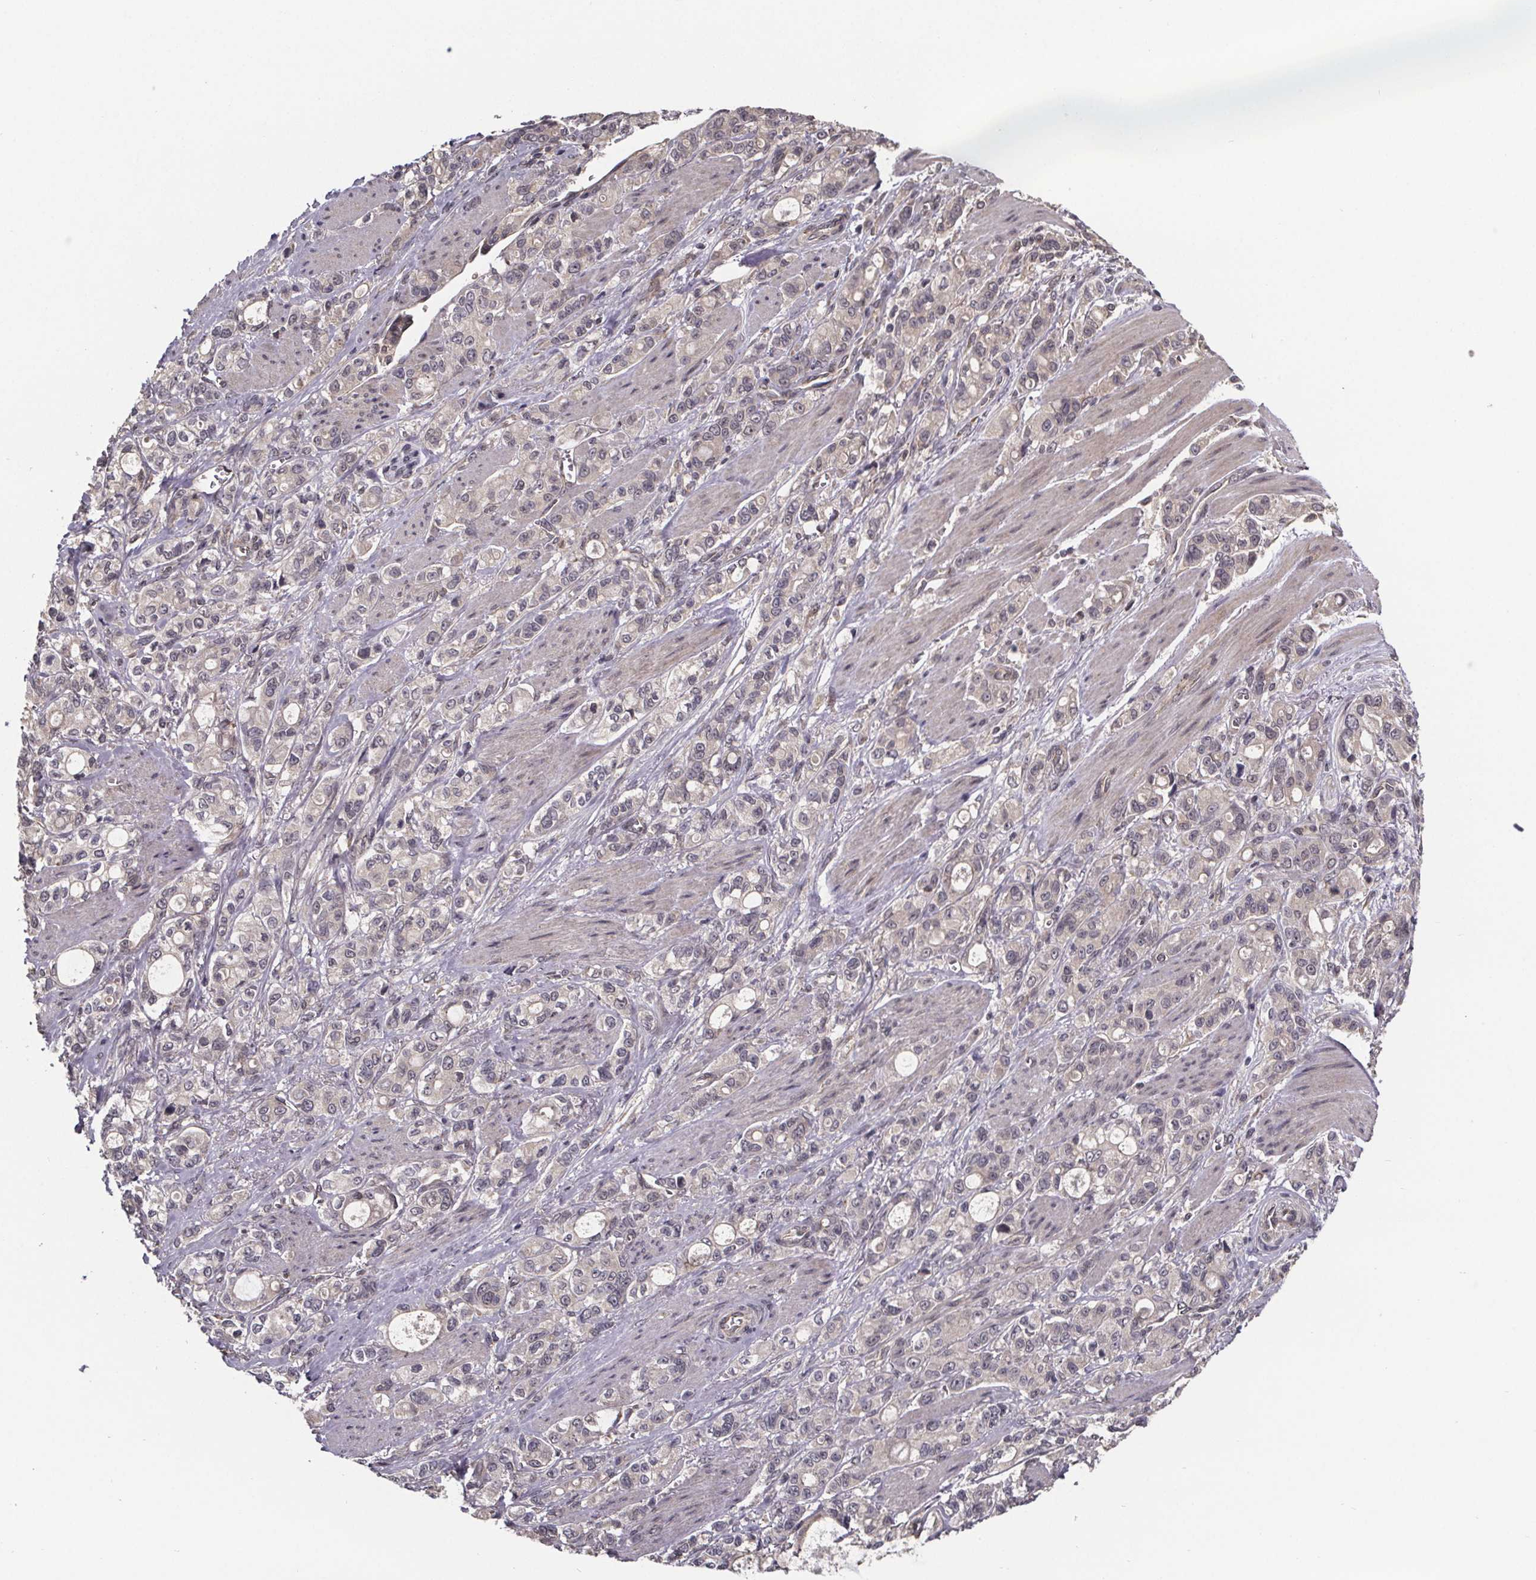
{"staining": {"intensity": "weak", "quantity": "<25%", "location": "cytoplasmic/membranous"}, "tissue": "stomach cancer", "cell_type": "Tumor cells", "image_type": "cancer", "snomed": [{"axis": "morphology", "description": "Adenocarcinoma, NOS"}, {"axis": "topography", "description": "Stomach"}], "caption": "Histopathology image shows no significant protein positivity in tumor cells of stomach adenocarcinoma.", "gene": "SAT1", "patient": {"sex": "male", "age": 63}}